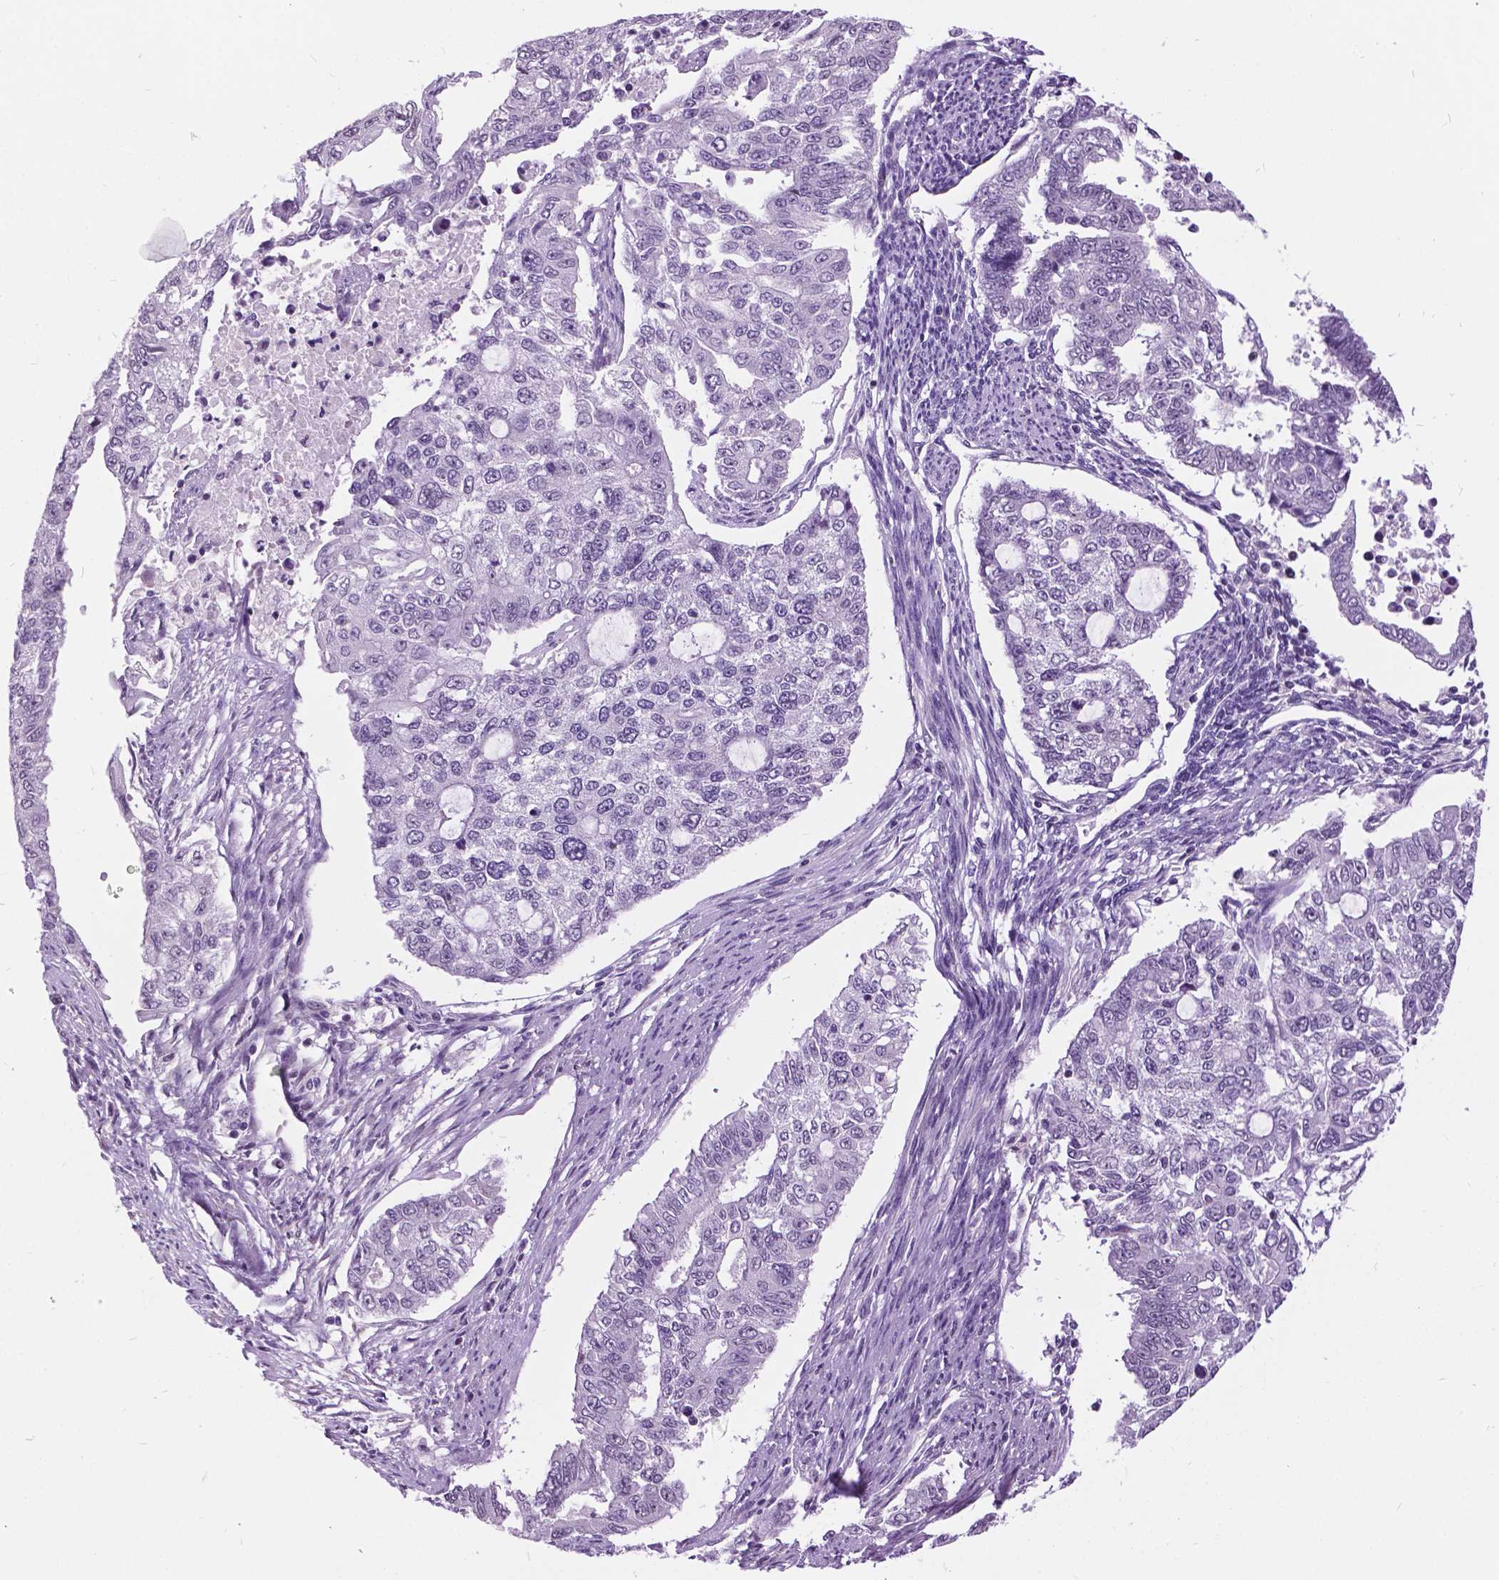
{"staining": {"intensity": "negative", "quantity": "none", "location": "none"}, "tissue": "endometrial cancer", "cell_type": "Tumor cells", "image_type": "cancer", "snomed": [{"axis": "morphology", "description": "Adenocarcinoma, NOS"}, {"axis": "topography", "description": "Uterus"}], "caption": "Image shows no significant protein expression in tumor cells of adenocarcinoma (endometrial).", "gene": "DPF3", "patient": {"sex": "female", "age": 59}}